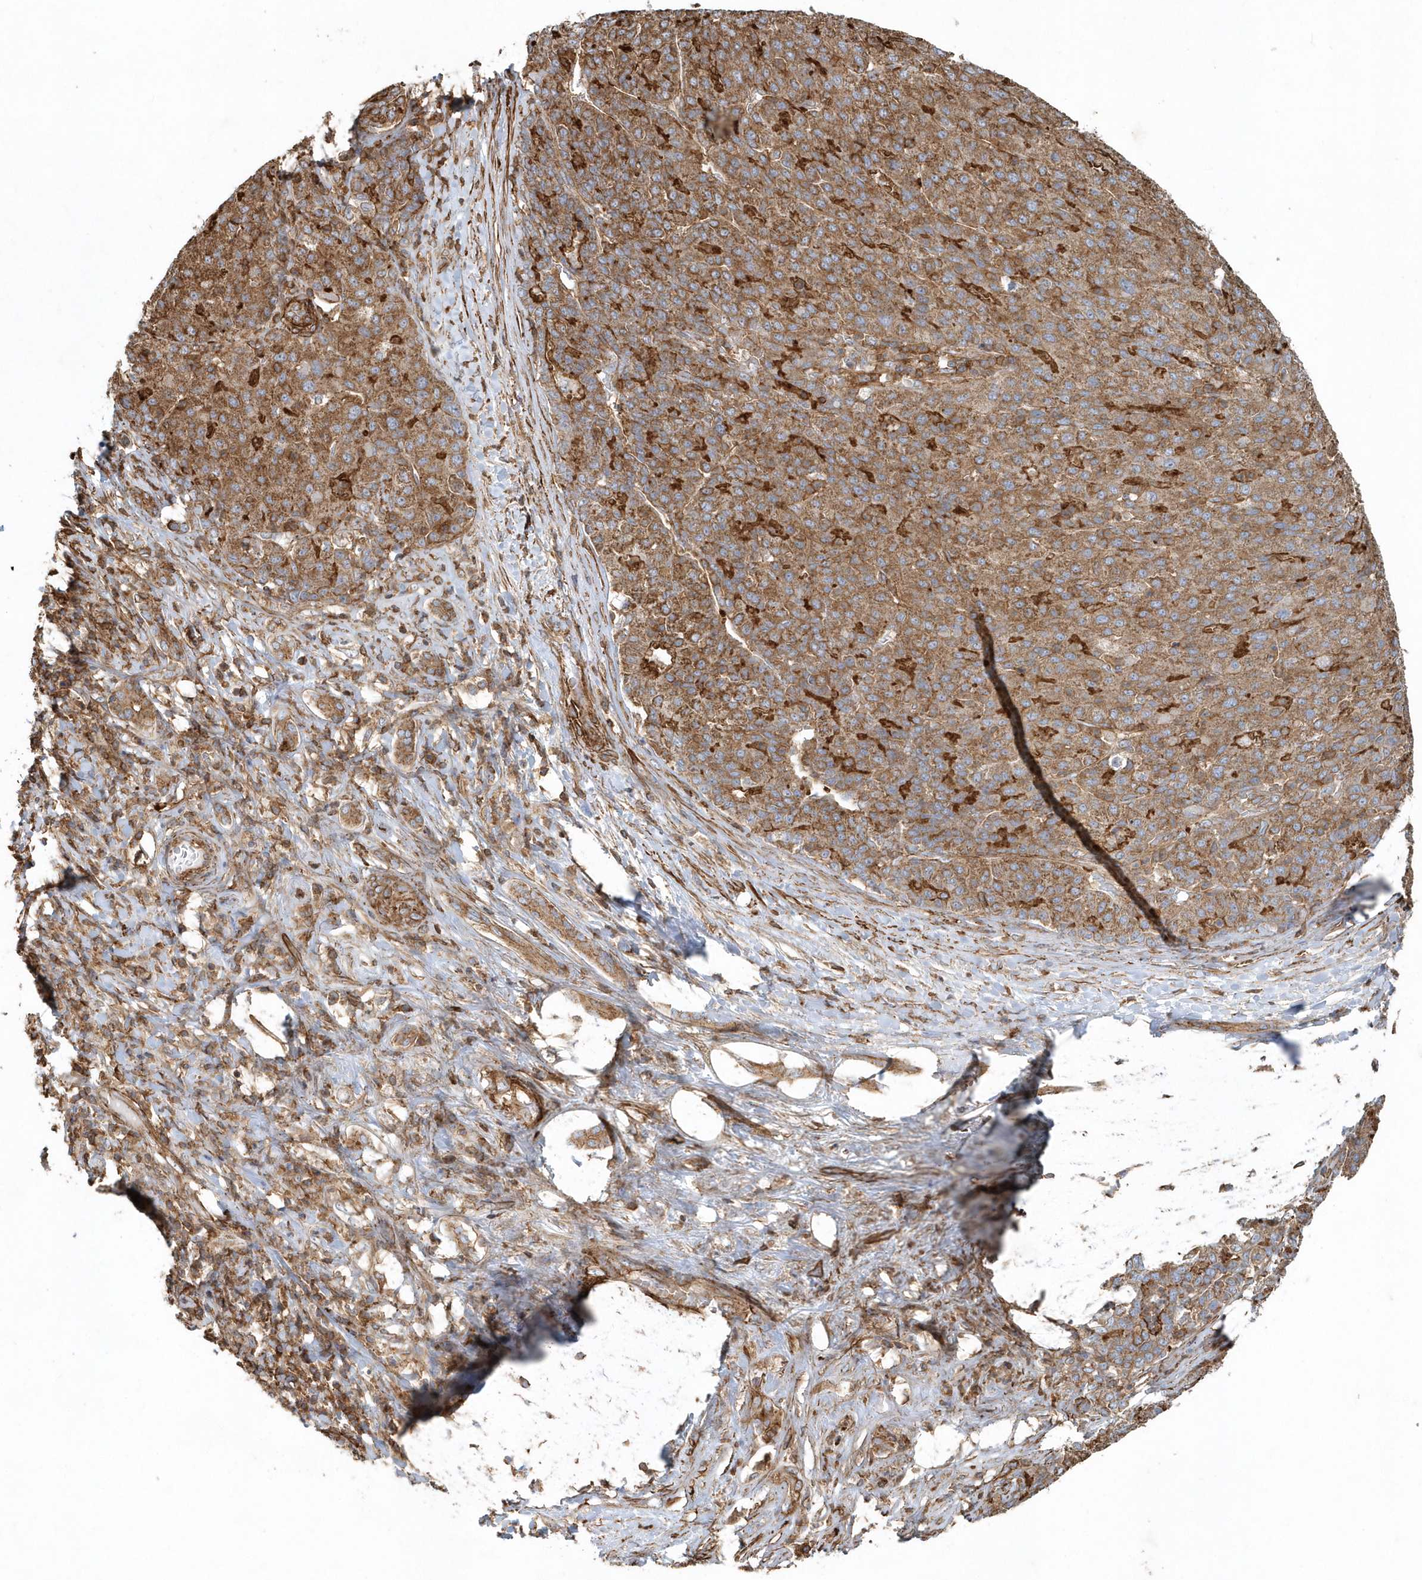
{"staining": {"intensity": "moderate", "quantity": ">75%", "location": "cytoplasmic/membranous"}, "tissue": "liver cancer", "cell_type": "Tumor cells", "image_type": "cancer", "snomed": [{"axis": "morphology", "description": "Carcinoma, Hepatocellular, NOS"}, {"axis": "topography", "description": "Liver"}], "caption": "Human hepatocellular carcinoma (liver) stained for a protein (brown) displays moderate cytoplasmic/membranous positive expression in approximately >75% of tumor cells.", "gene": "MMUT", "patient": {"sex": "male", "age": 65}}